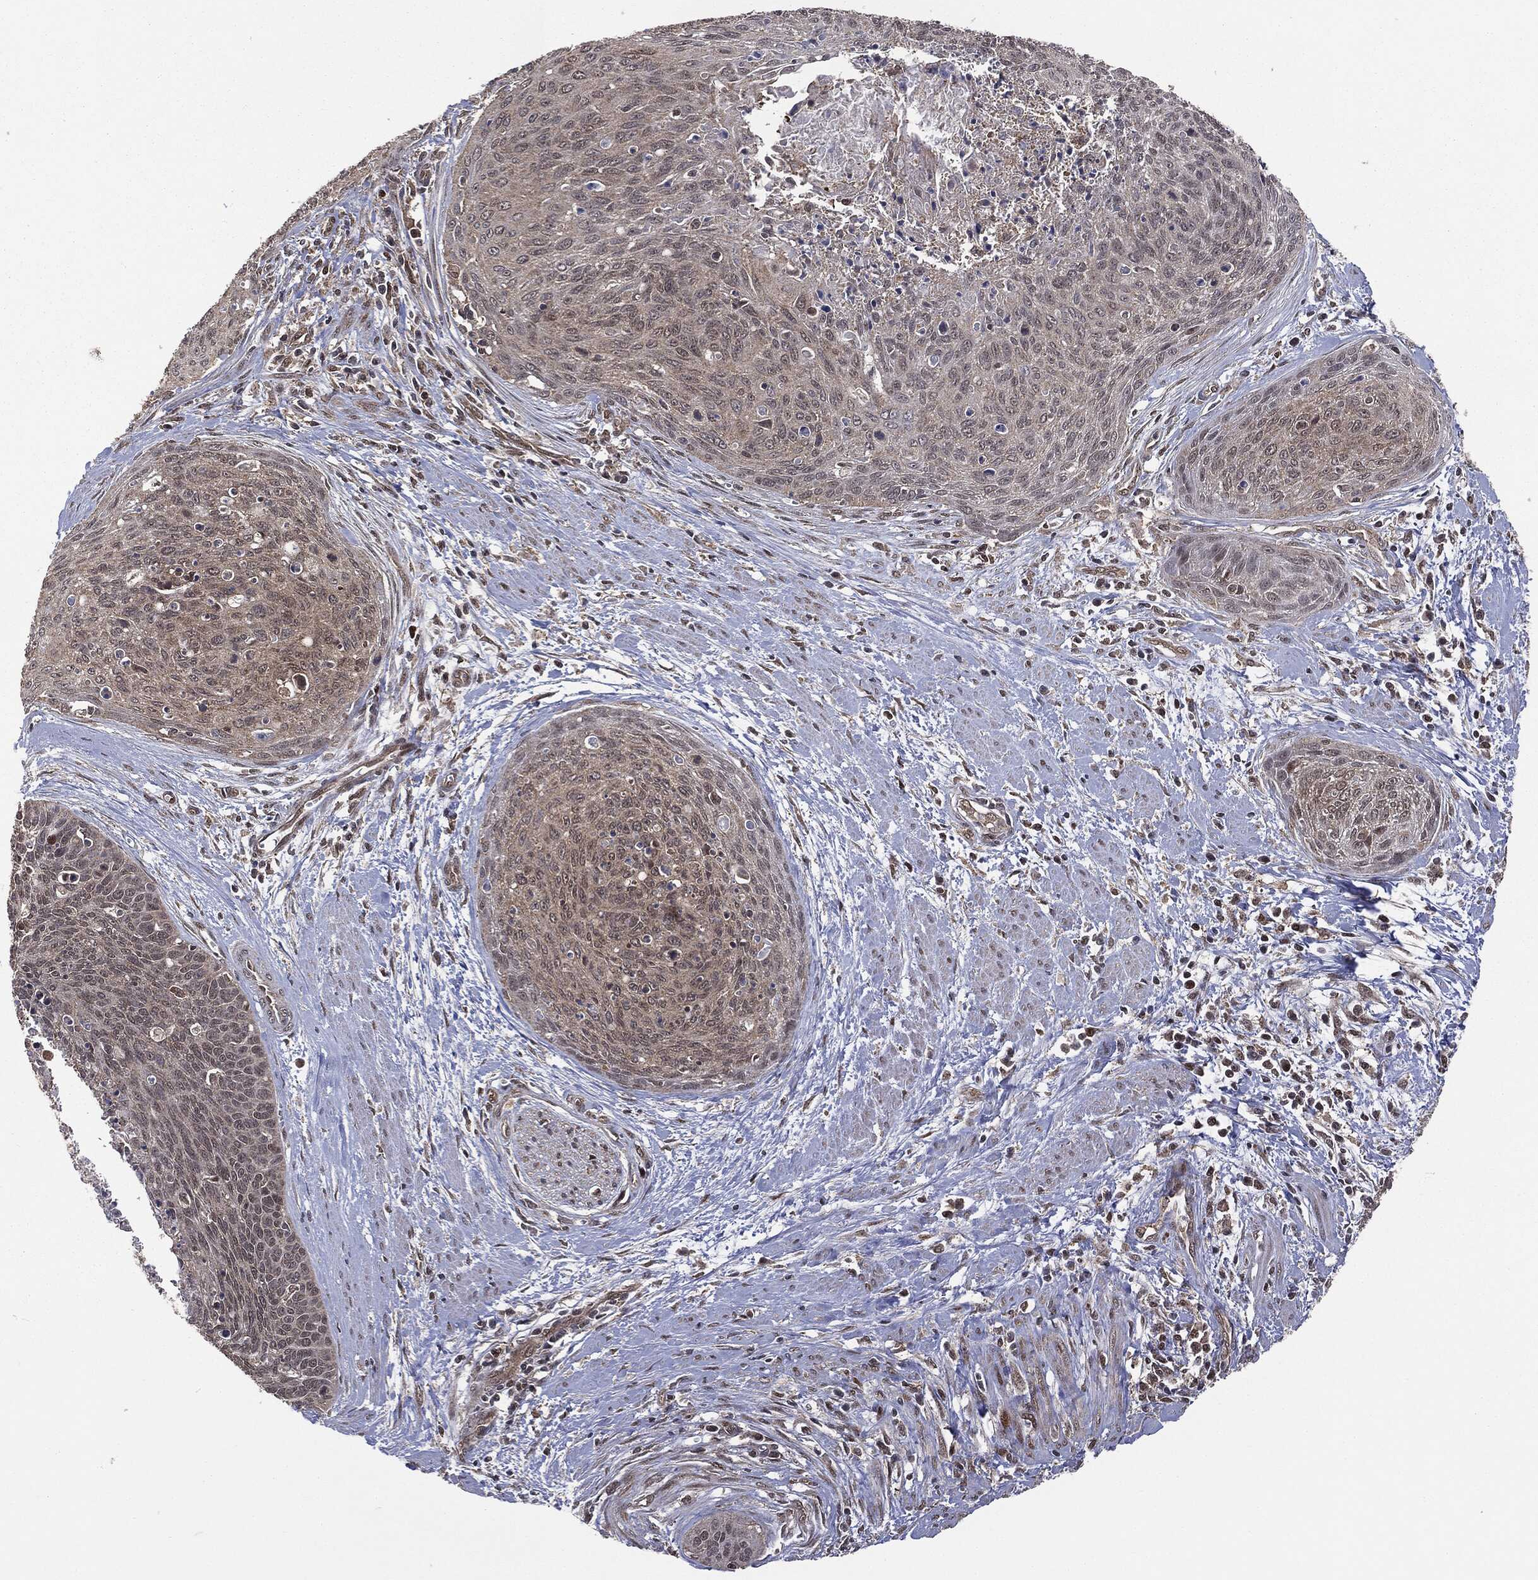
{"staining": {"intensity": "negative", "quantity": "none", "location": "none"}, "tissue": "cervical cancer", "cell_type": "Tumor cells", "image_type": "cancer", "snomed": [{"axis": "morphology", "description": "Squamous cell carcinoma, NOS"}, {"axis": "topography", "description": "Cervix"}], "caption": "Tumor cells are negative for protein expression in human squamous cell carcinoma (cervical).", "gene": "PTPA", "patient": {"sex": "female", "age": 55}}